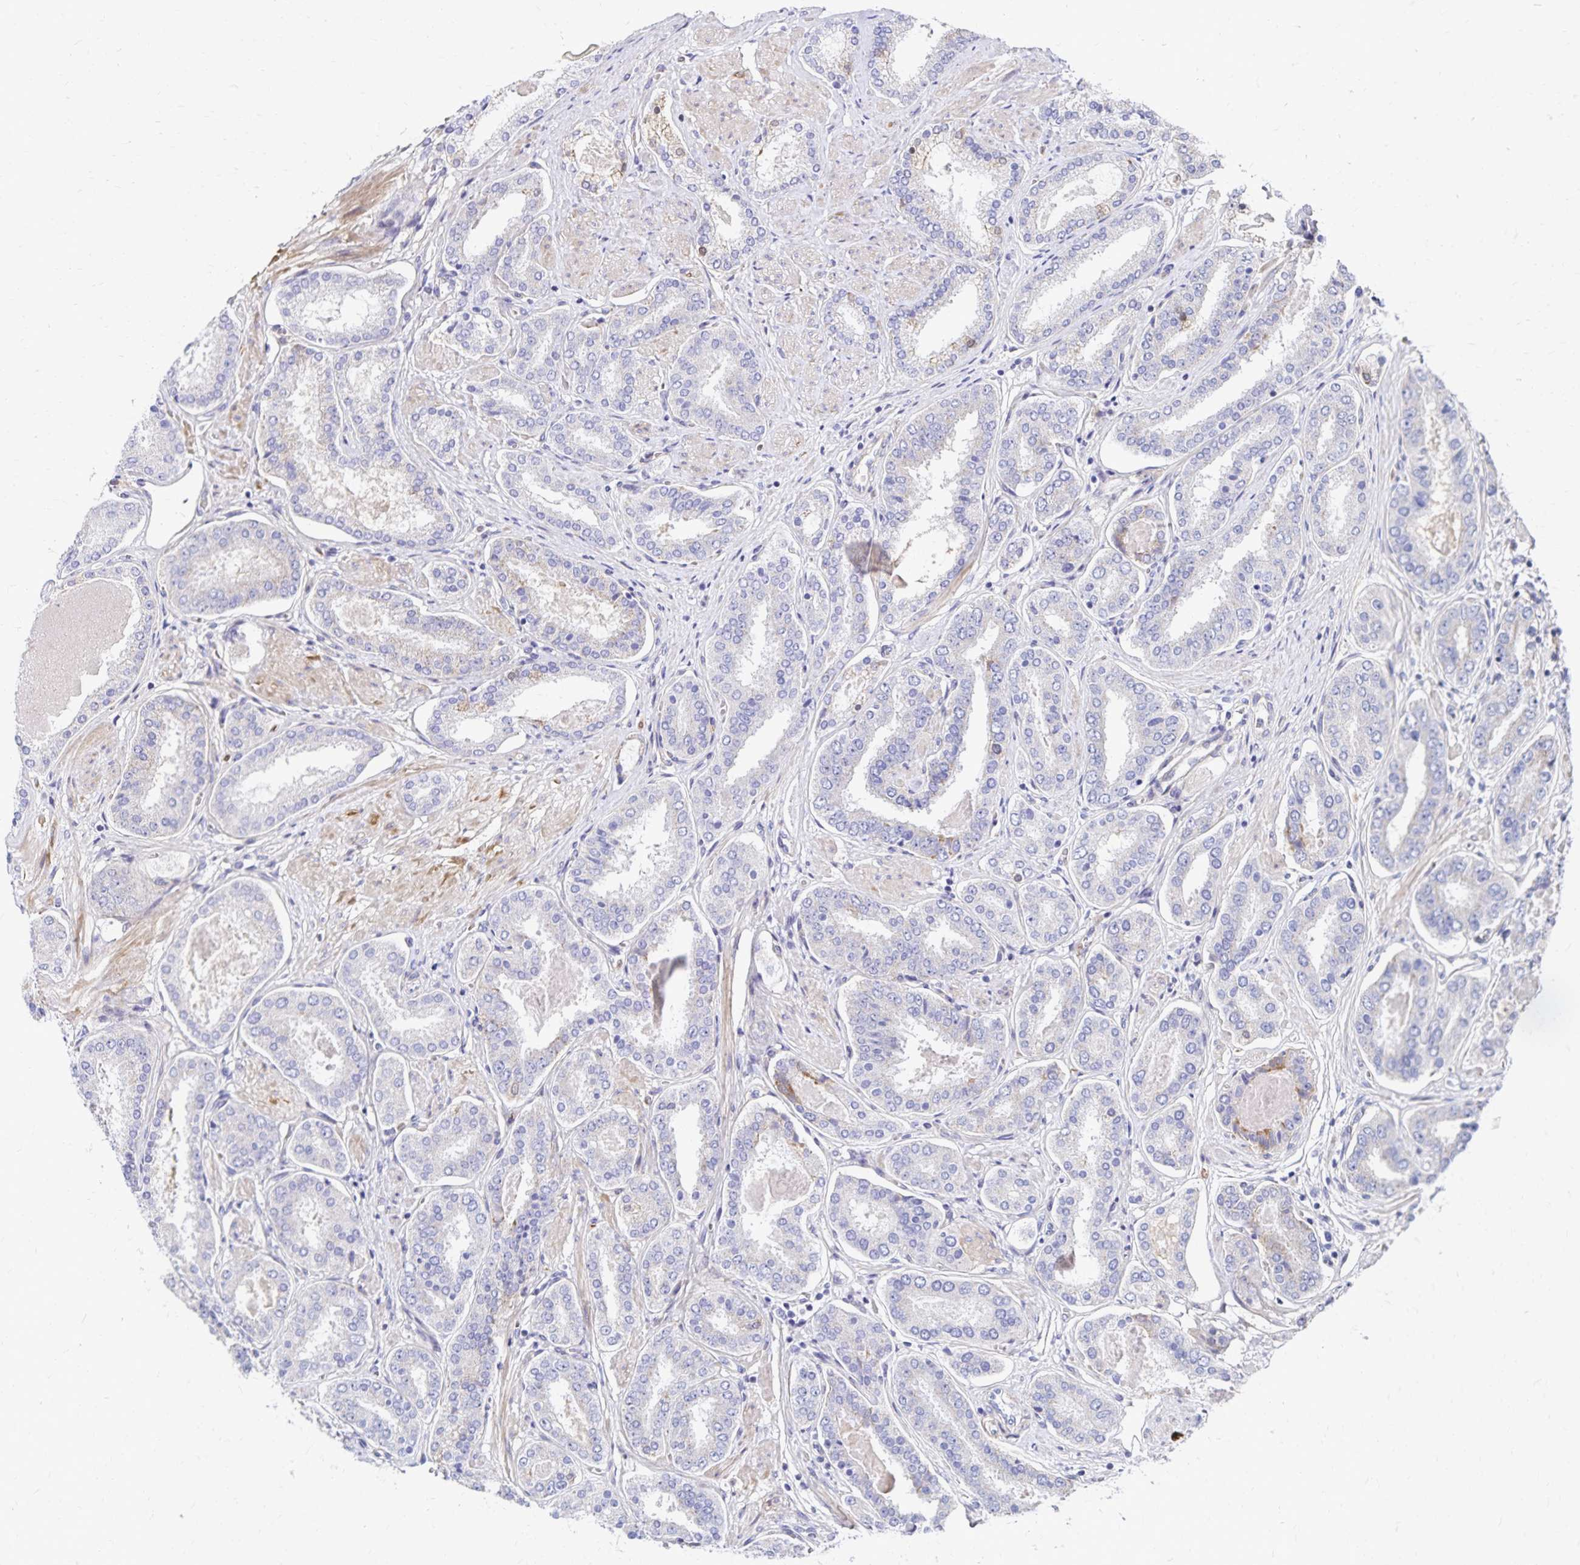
{"staining": {"intensity": "negative", "quantity": "none", "location": "none"}, "tissue": "prostate cancer", "cell_type": "Tumor cells", "image_type": "cancer", "snomed": [{"axis": "morphology", "description": "Adenocarcinoma, High grade"}, {"axis": "topography", "description": "Prostate"}], "caption": "Immunohistochemical staining of human prostate cancer (adenocarcinoma (high-grade)) displays no significant expression in tumor cells.", "gene": "NECAP1", "patient": {"sex": "male", "age": 63}}